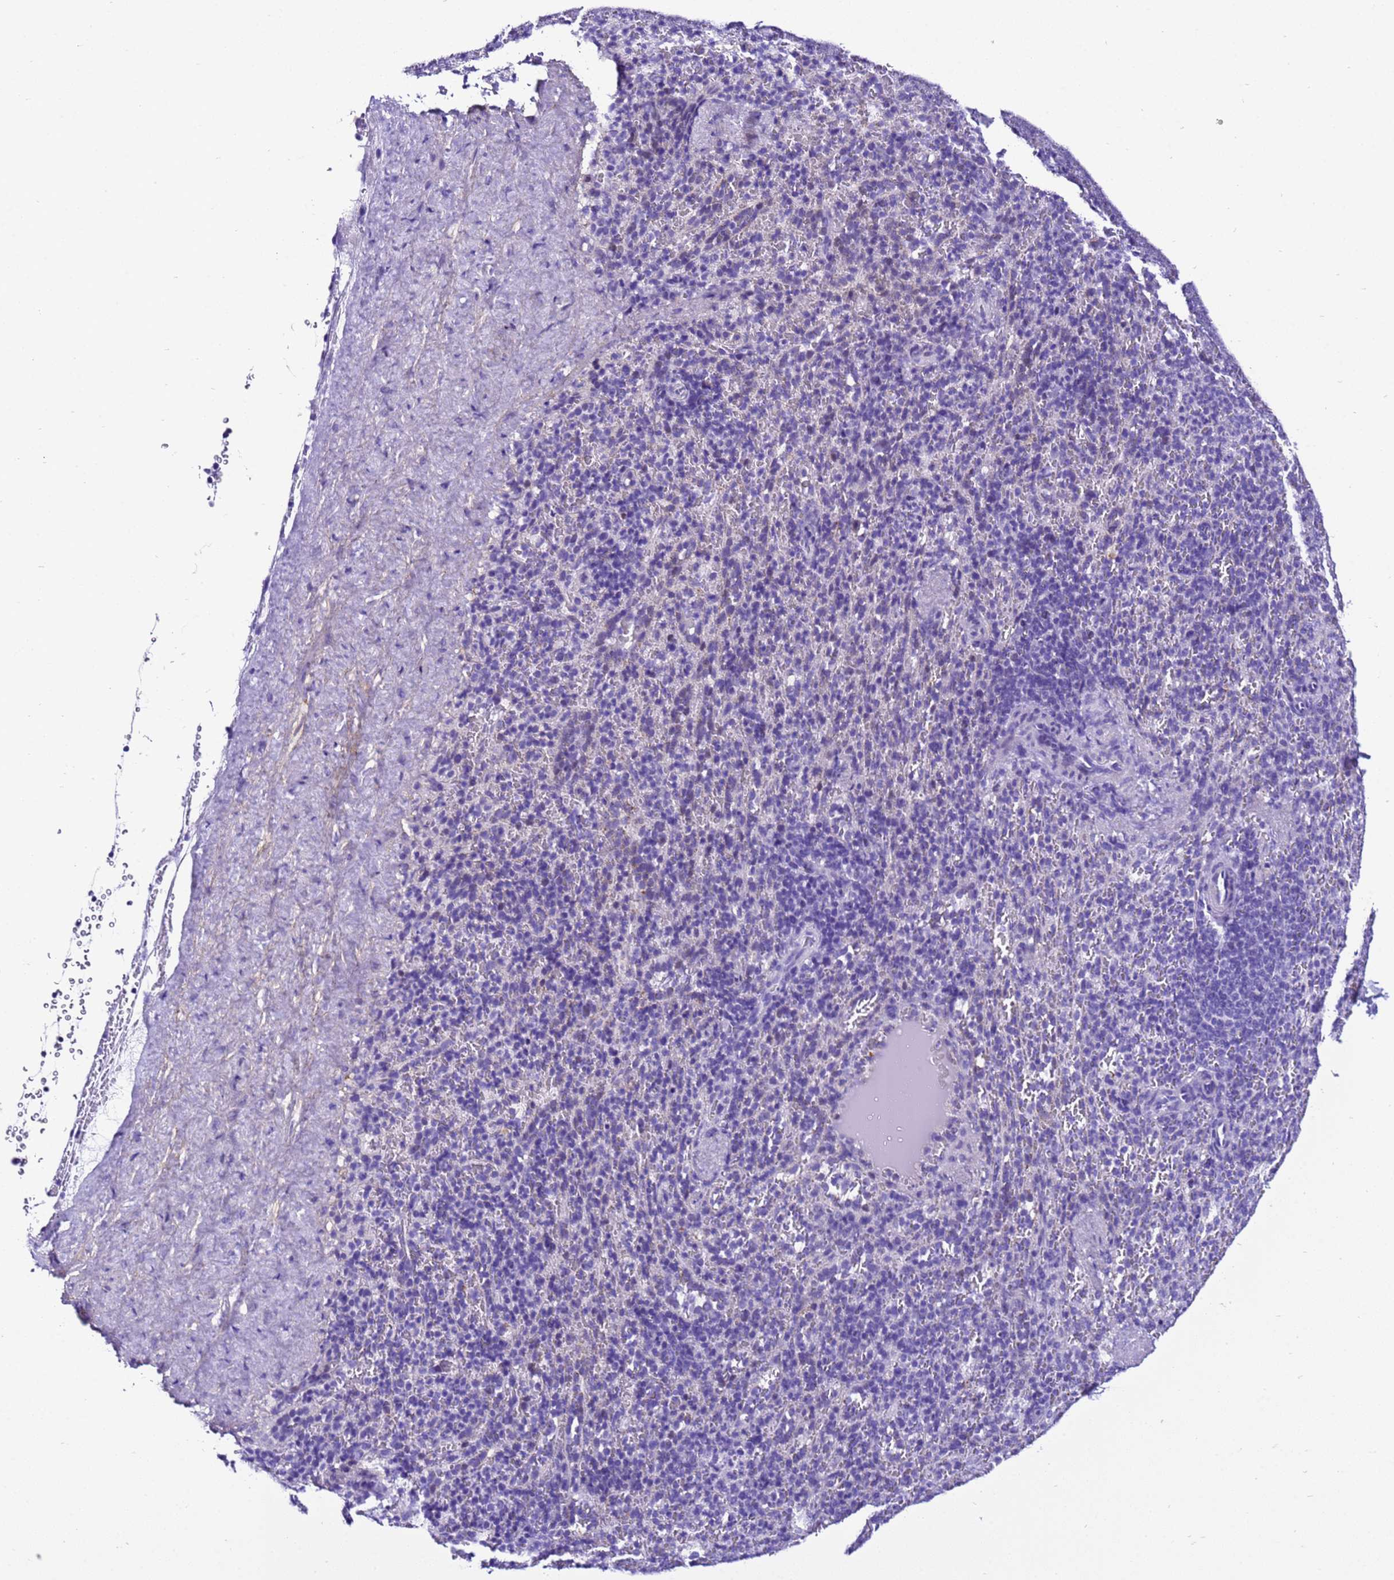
{"staining": {"intensity": "negative", "quantity": "none", "location": "none"}, "tissue": "spleen", "cell_type": "Cells in red pulp", "image_type": "normal", "snomed": [{"axis": "morphology", "description": "Normal tissue, NOS"}, {"axis": "topography", "description": "Spleen"}], "caption": "Cells in red pulp are negative for brown protein staining in normal spleen. Nuclei are stained in blue.", "gene": "ZNF417", "patient": {"sex": "female", "age": 21}}